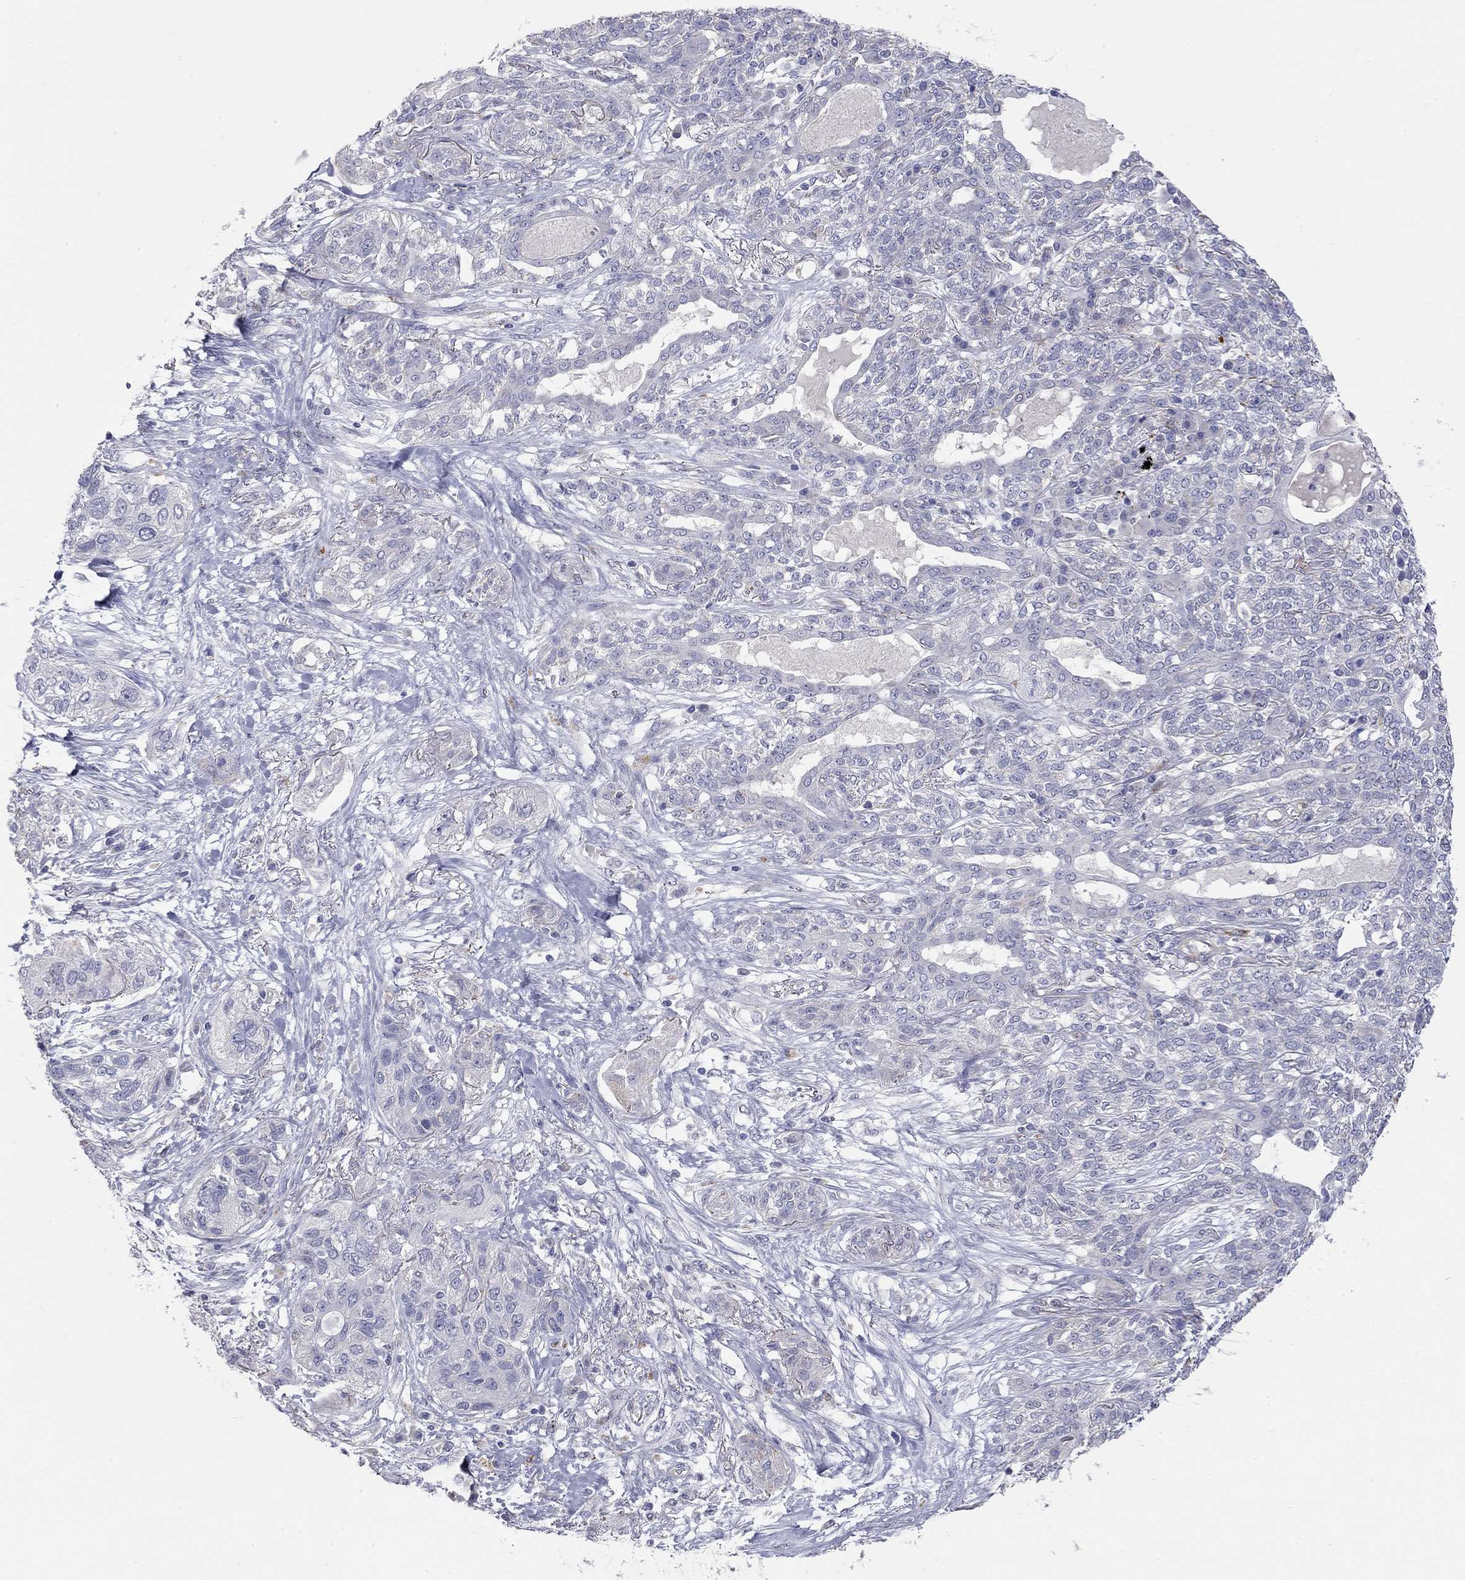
{"staining": {"intensity": "negative", "quantity": "none", "location": "none"}, "tissue": "lung cancer", "cell_type": "Tumor cells", "image_type": "cancer", "snomed": [{"axis": "morphology", "description": "Squamous cell carcinoma, NOS"}, {"axis": "topography", "description": "Lung"}], "caption": "Tumor cells show no significant expression in lung cancer. (Immunohistochemistry (ihc), brightfield microscopy, high magnification).", "gene": "PAPSS2", "patient": {"sex": "female", "age": 70}}